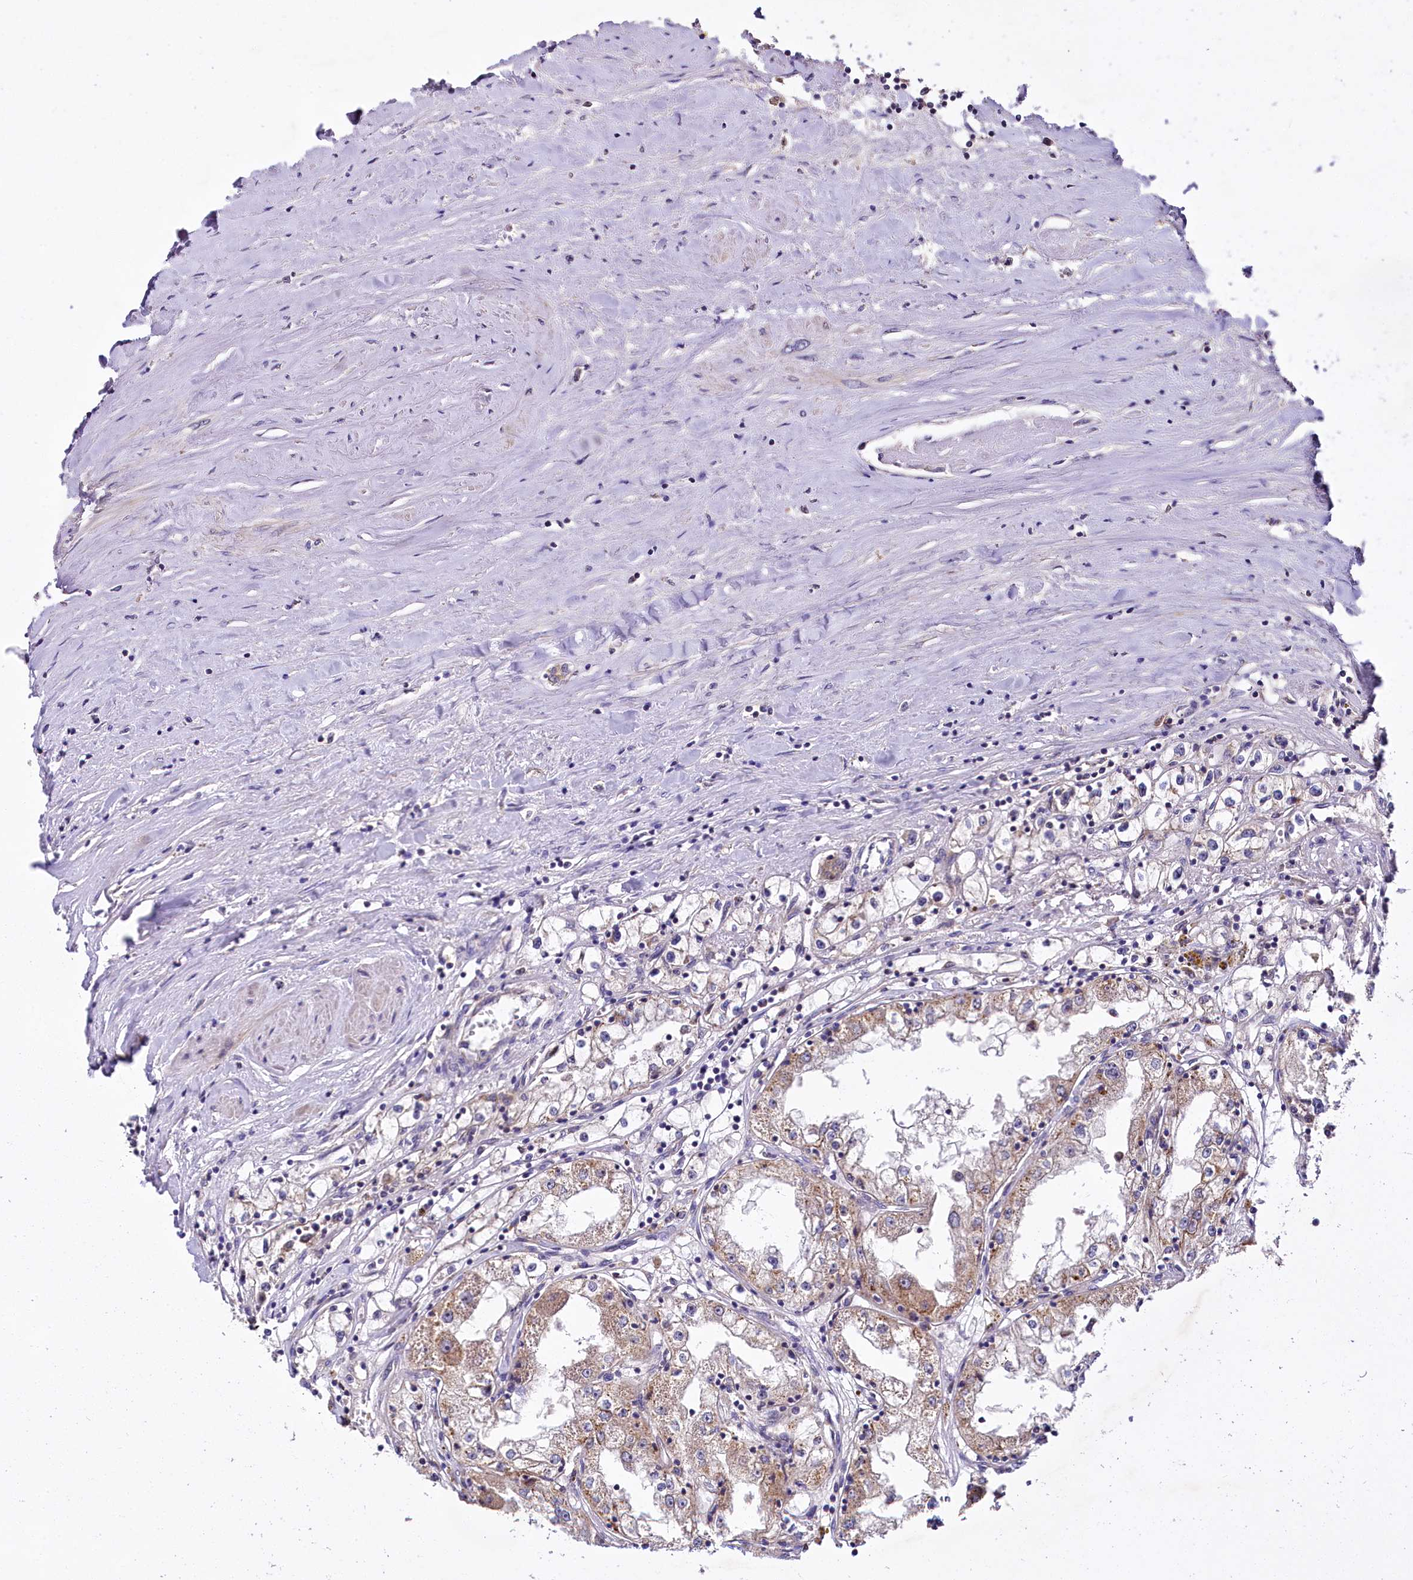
{"staining": {"intensity": "weak", "quantity": "25%-75%", "location": "cytoplasmic/membranous"}, "tissue": "renal cancer", "cell_type": "Tumor cells", "image_type": "cancer", "snomed": [{"axis": "morphology", "description": "Adenocarcinoma, NOS"}, {"axis": "topography", "description": "Kidney"}], "caption": "IHC of human renal adenocarcinoma shows low levels of weak cytoplasmic/membranous positivity in about 25%-75% of tumor cells.", "gene": "SPINK9", "patient": {"sex": "male", "age": 56}}